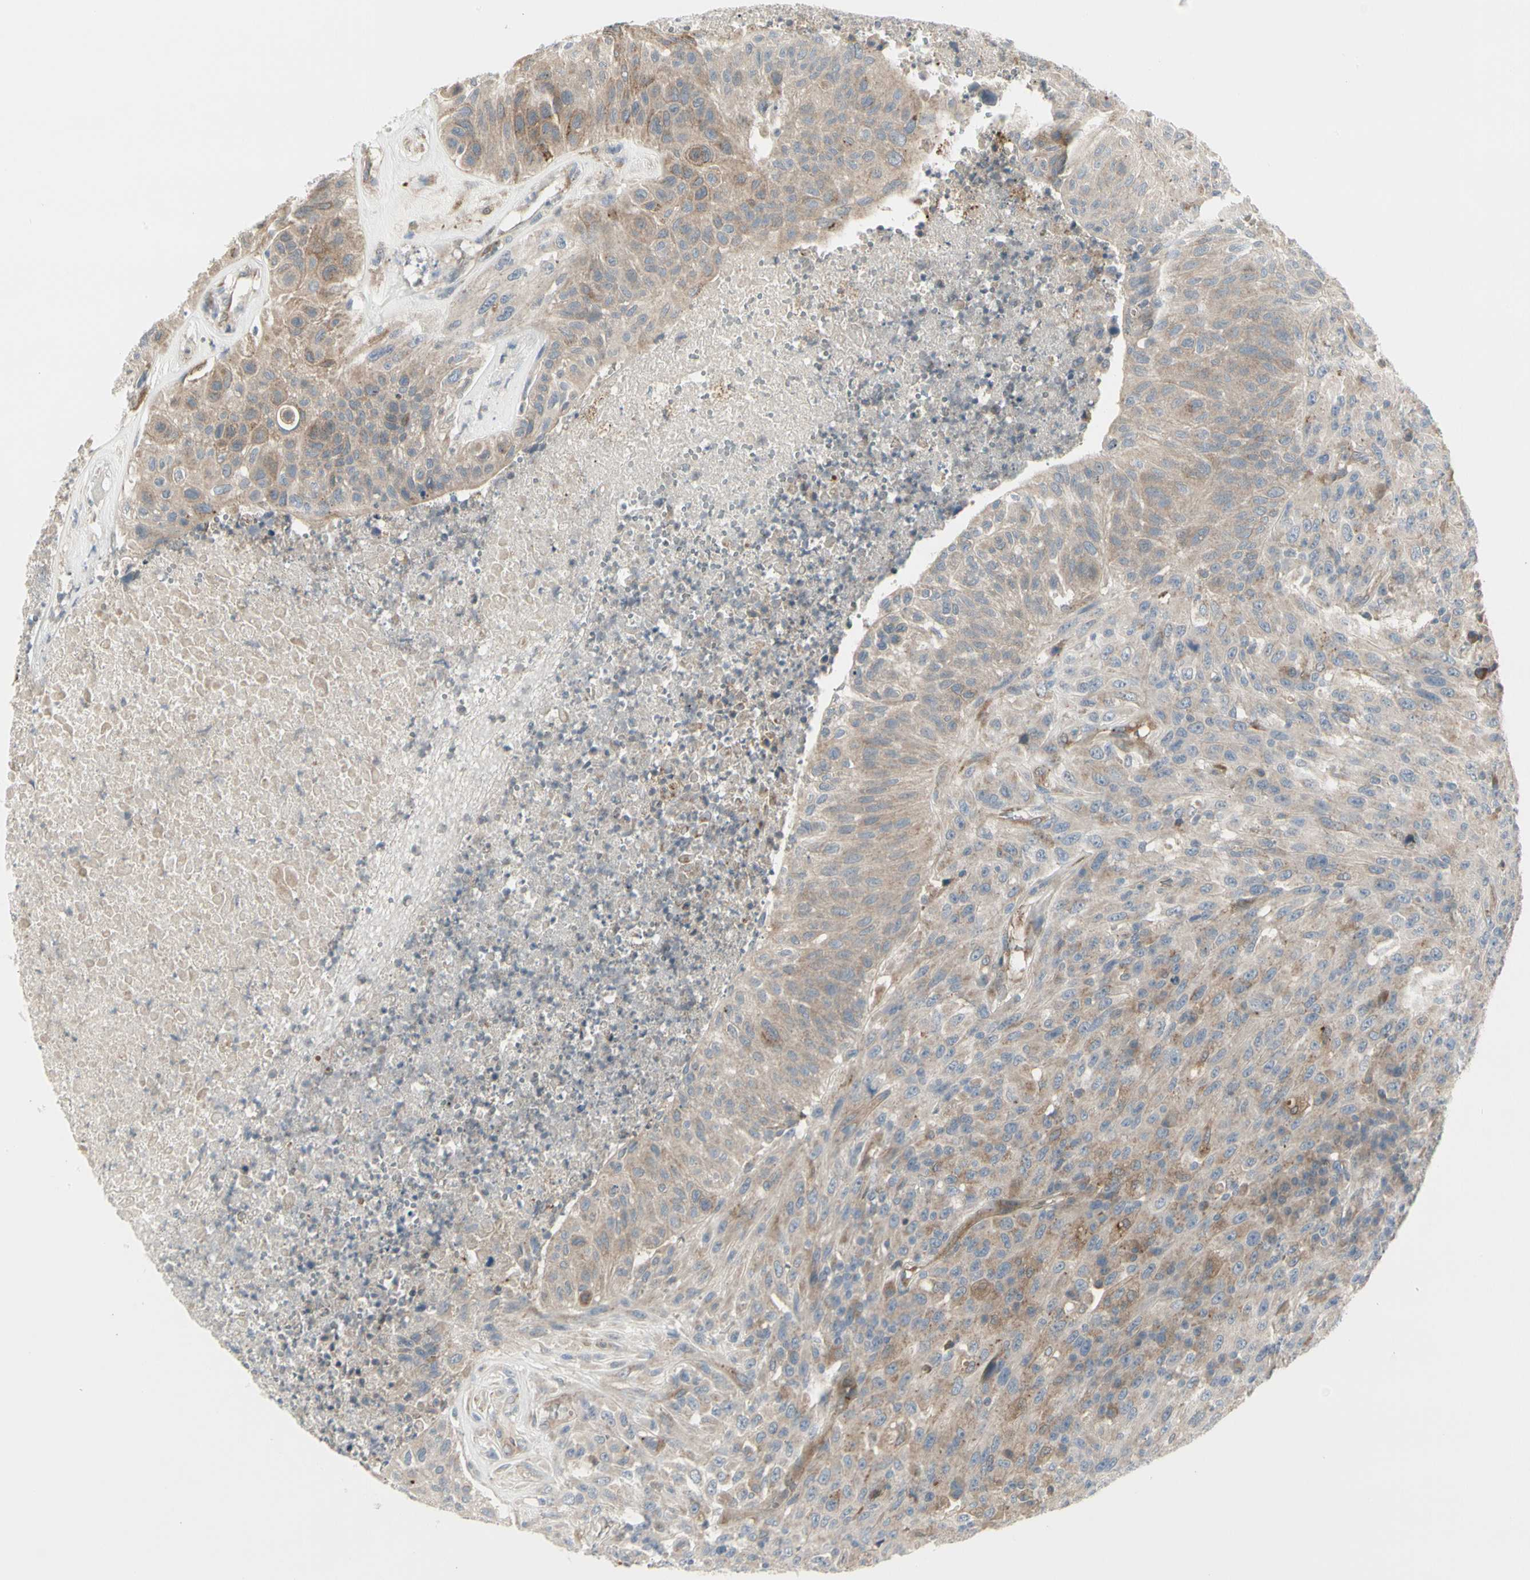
{"staining": {"intensity": "weak", "quantity": ">75%", "location": "cytoplasmic/membranous"}, "tissue": "urothelial cancer", "cell_type": "Tumor cells", "image_type": "cancer", "snomed": [{"axis": "morphology", "description": "Urothelial carcinoma, High grade"}, {"axis": "topography", "description": "Urinary bladder"}], "caption": "This micrograph shows immunohistochemistry staining of urothelial carcinoma (high-grade), with low weak cytoplasmic/membranous staining in about >75% of tumor cells.", "gene": "GRN", "patient": {"sex": "male", "age": 66}}